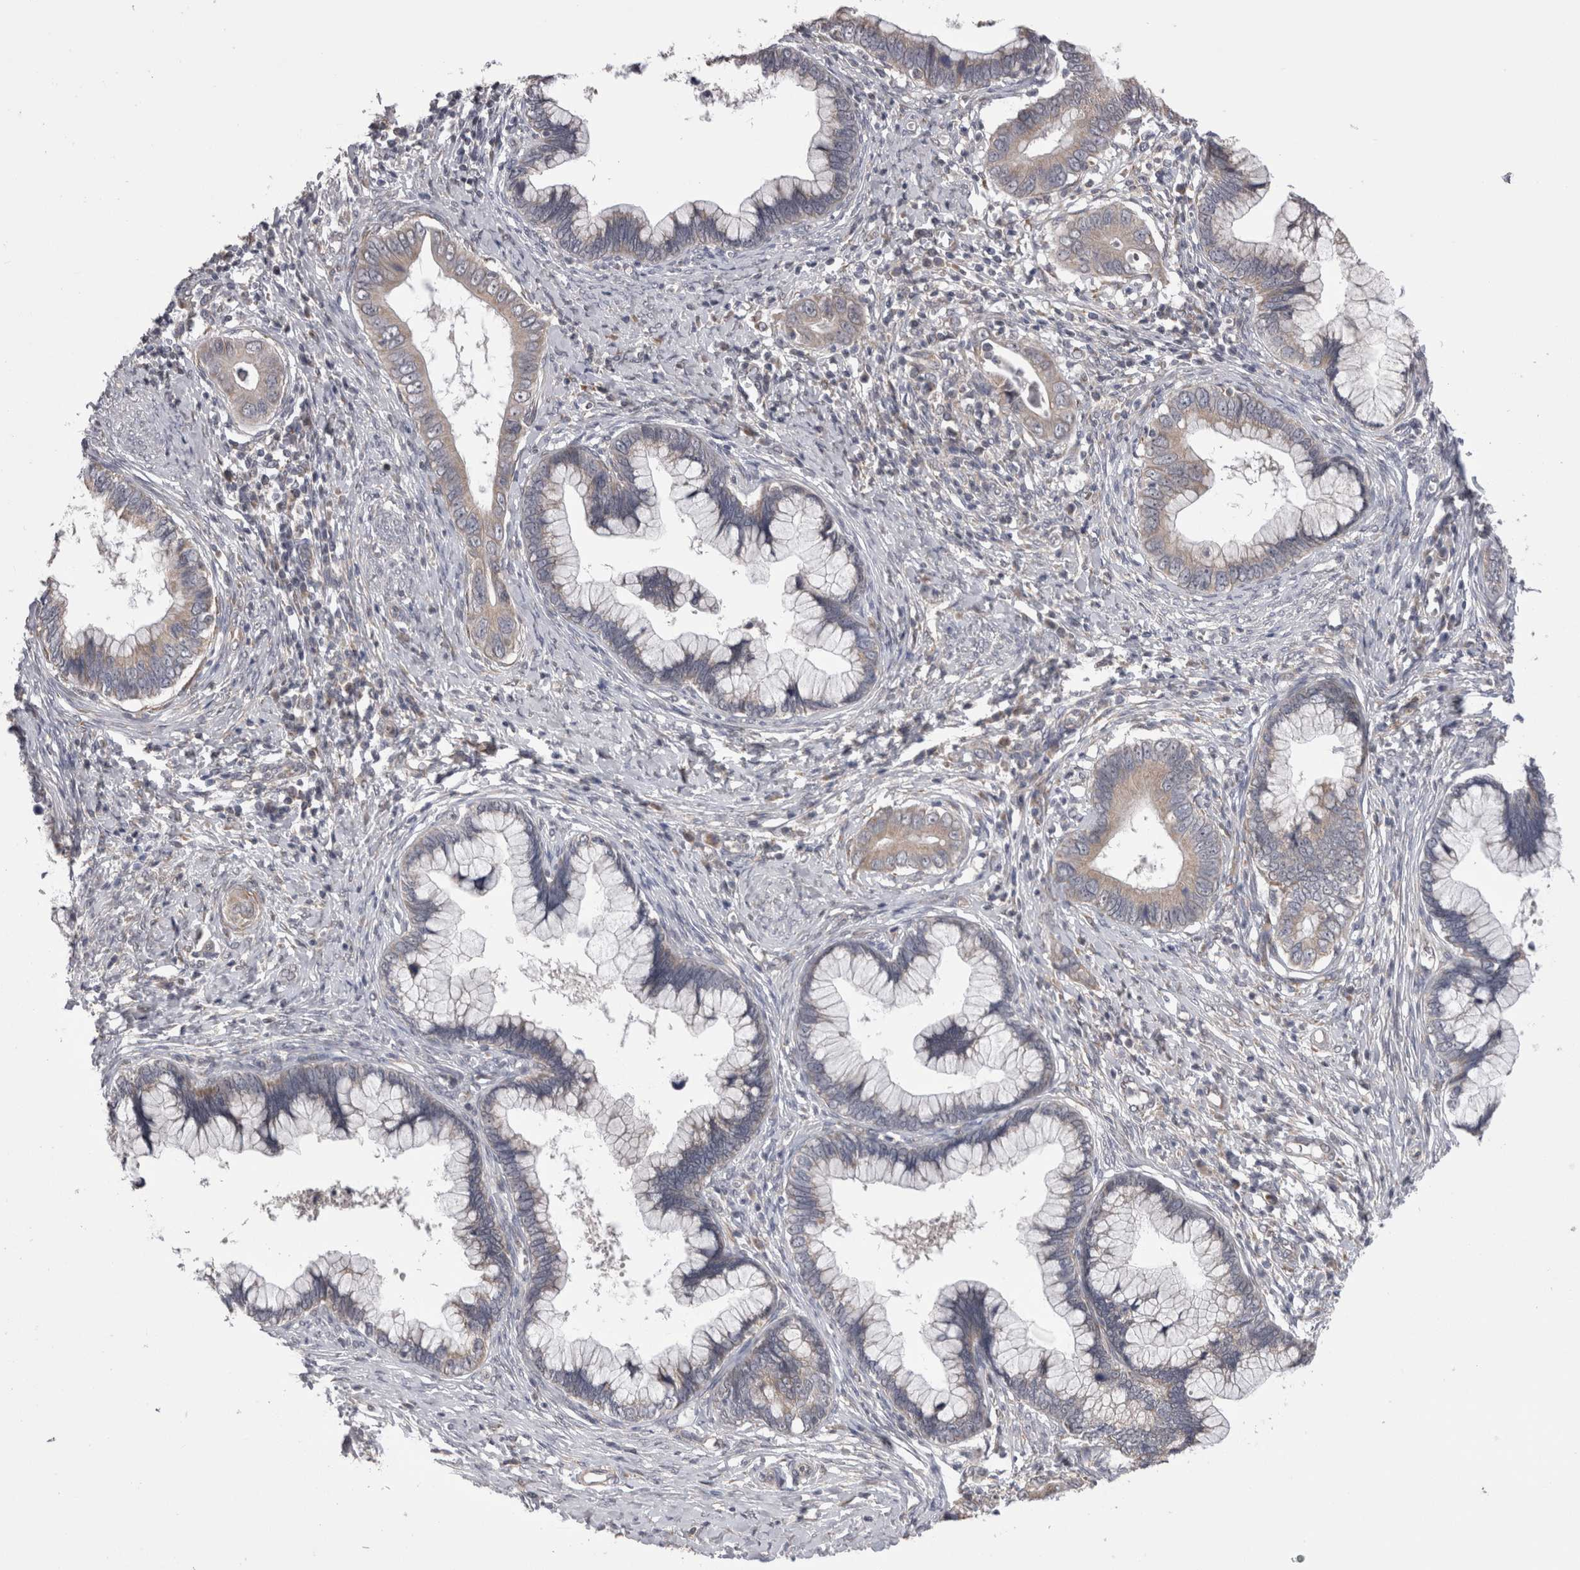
{"staining": {"intensity": "negative", "quantity": "none", "location": "none"}, "tissue": "cervical cancer", "cell_type": "Tumor cells", "image_type": "cancer", "snomed": [{"axis": "morphology", "description": "Adenocarcinoma, NOS"}, {"axis": "topography", "description": "Cervix"}], "caption": "High magnification brightfield microscopy of cervical cancer (adenocarcinoma) stained with DAB (3,3'-diaminobenzidine) (brown) and counterstained with hematoxylin (blue): tumor cells show no significant staining. (IHC, brightfield microscopy, high magnification).", "gene": "ARHGAP29", "patient": {"sex": "female", "age": 44}}